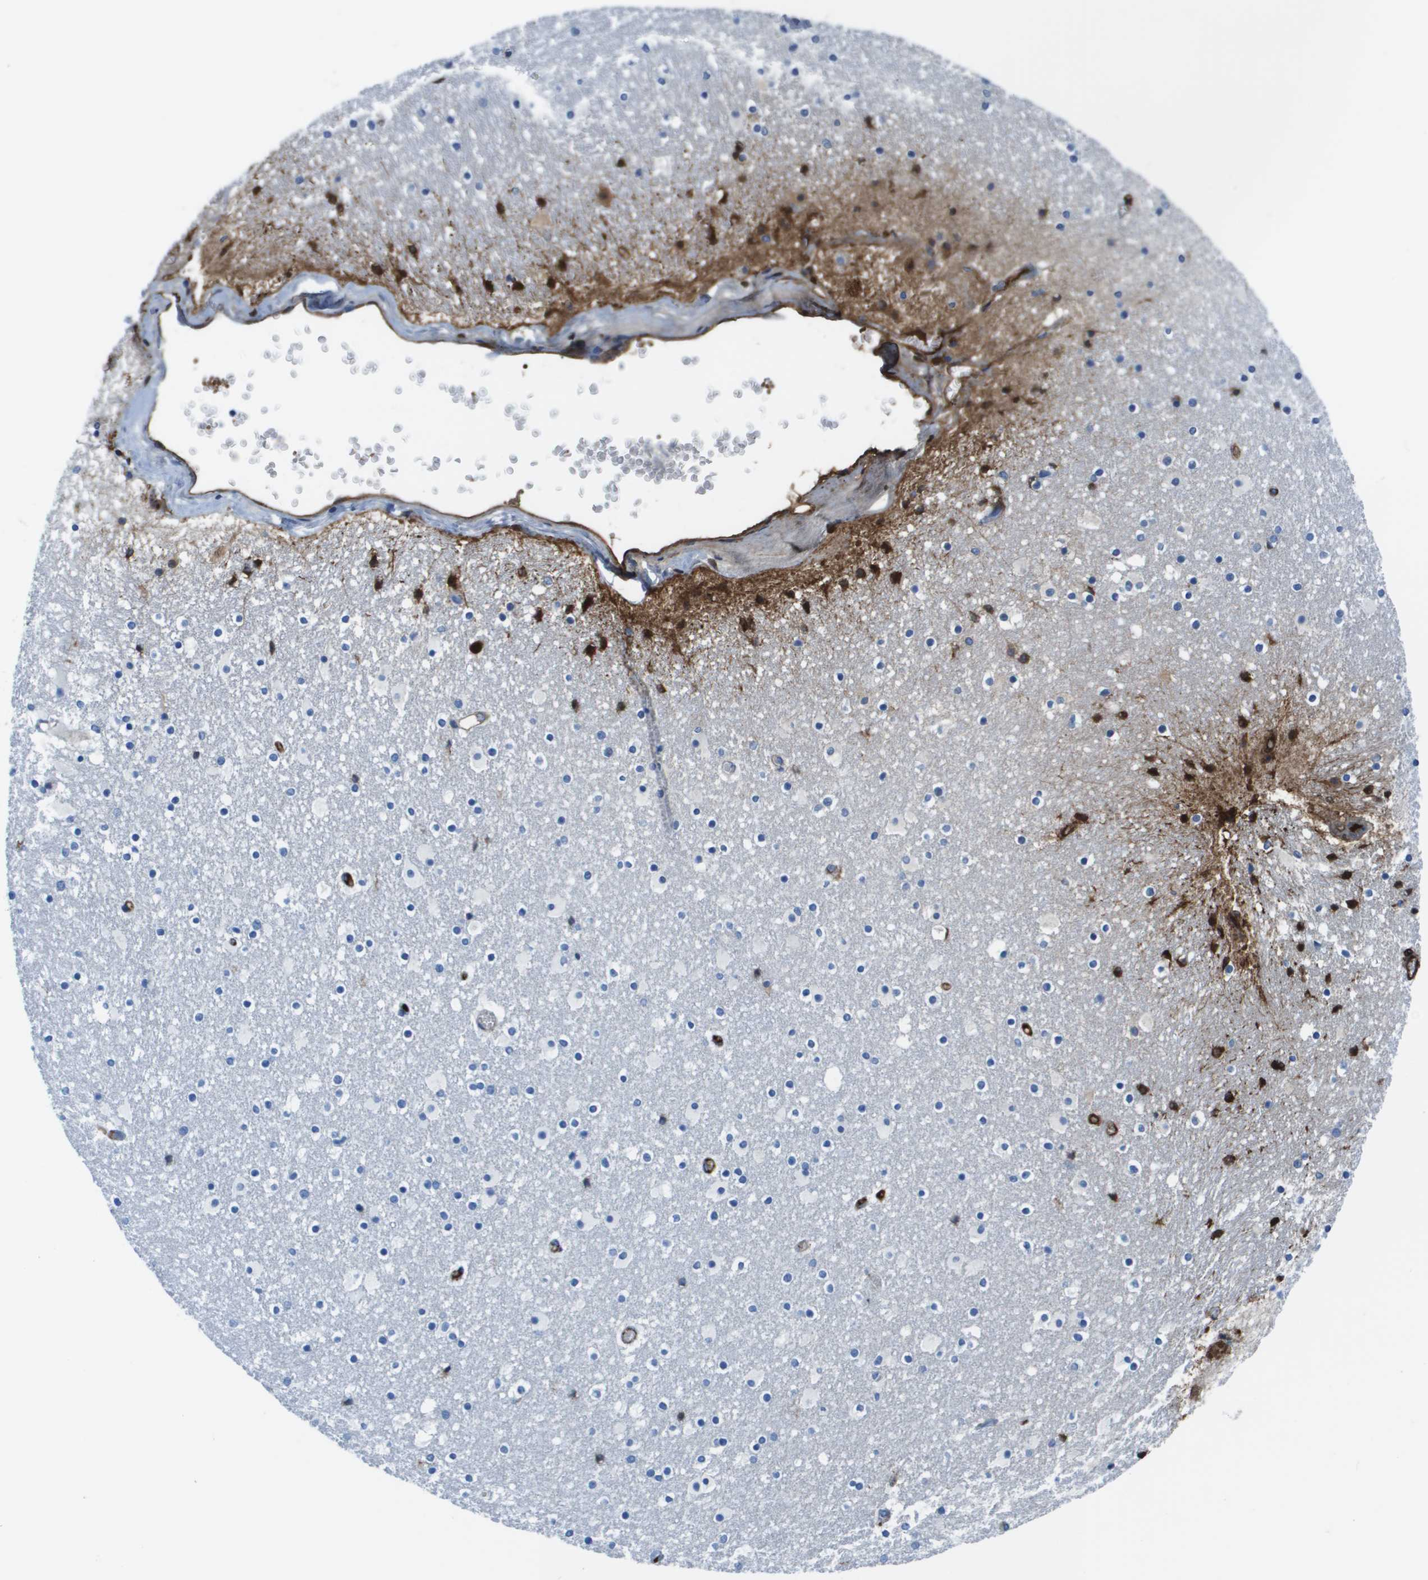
{"staining": {"intensity": "negative", "quantity": "none", "location": "none"}, "tissue": "caudate", "cell_type": "Glial cells", "image_type": "normal", "snomed": [{"axis": "morphology", "description": "Normal tissue, NOS"}, {"axis": "topography", "description": "Lateral ventricle wall"}], "caption": "Glial cells are negative for protein expression in unremarkable human caudate. Brightfield microscopy of immunohistochemistry (IHC) stained with DAB (brown) and hematoxylin (blue), captured at high magnification.", "gene": "VTN", "patient": {"sex": "male", "age": 45}}